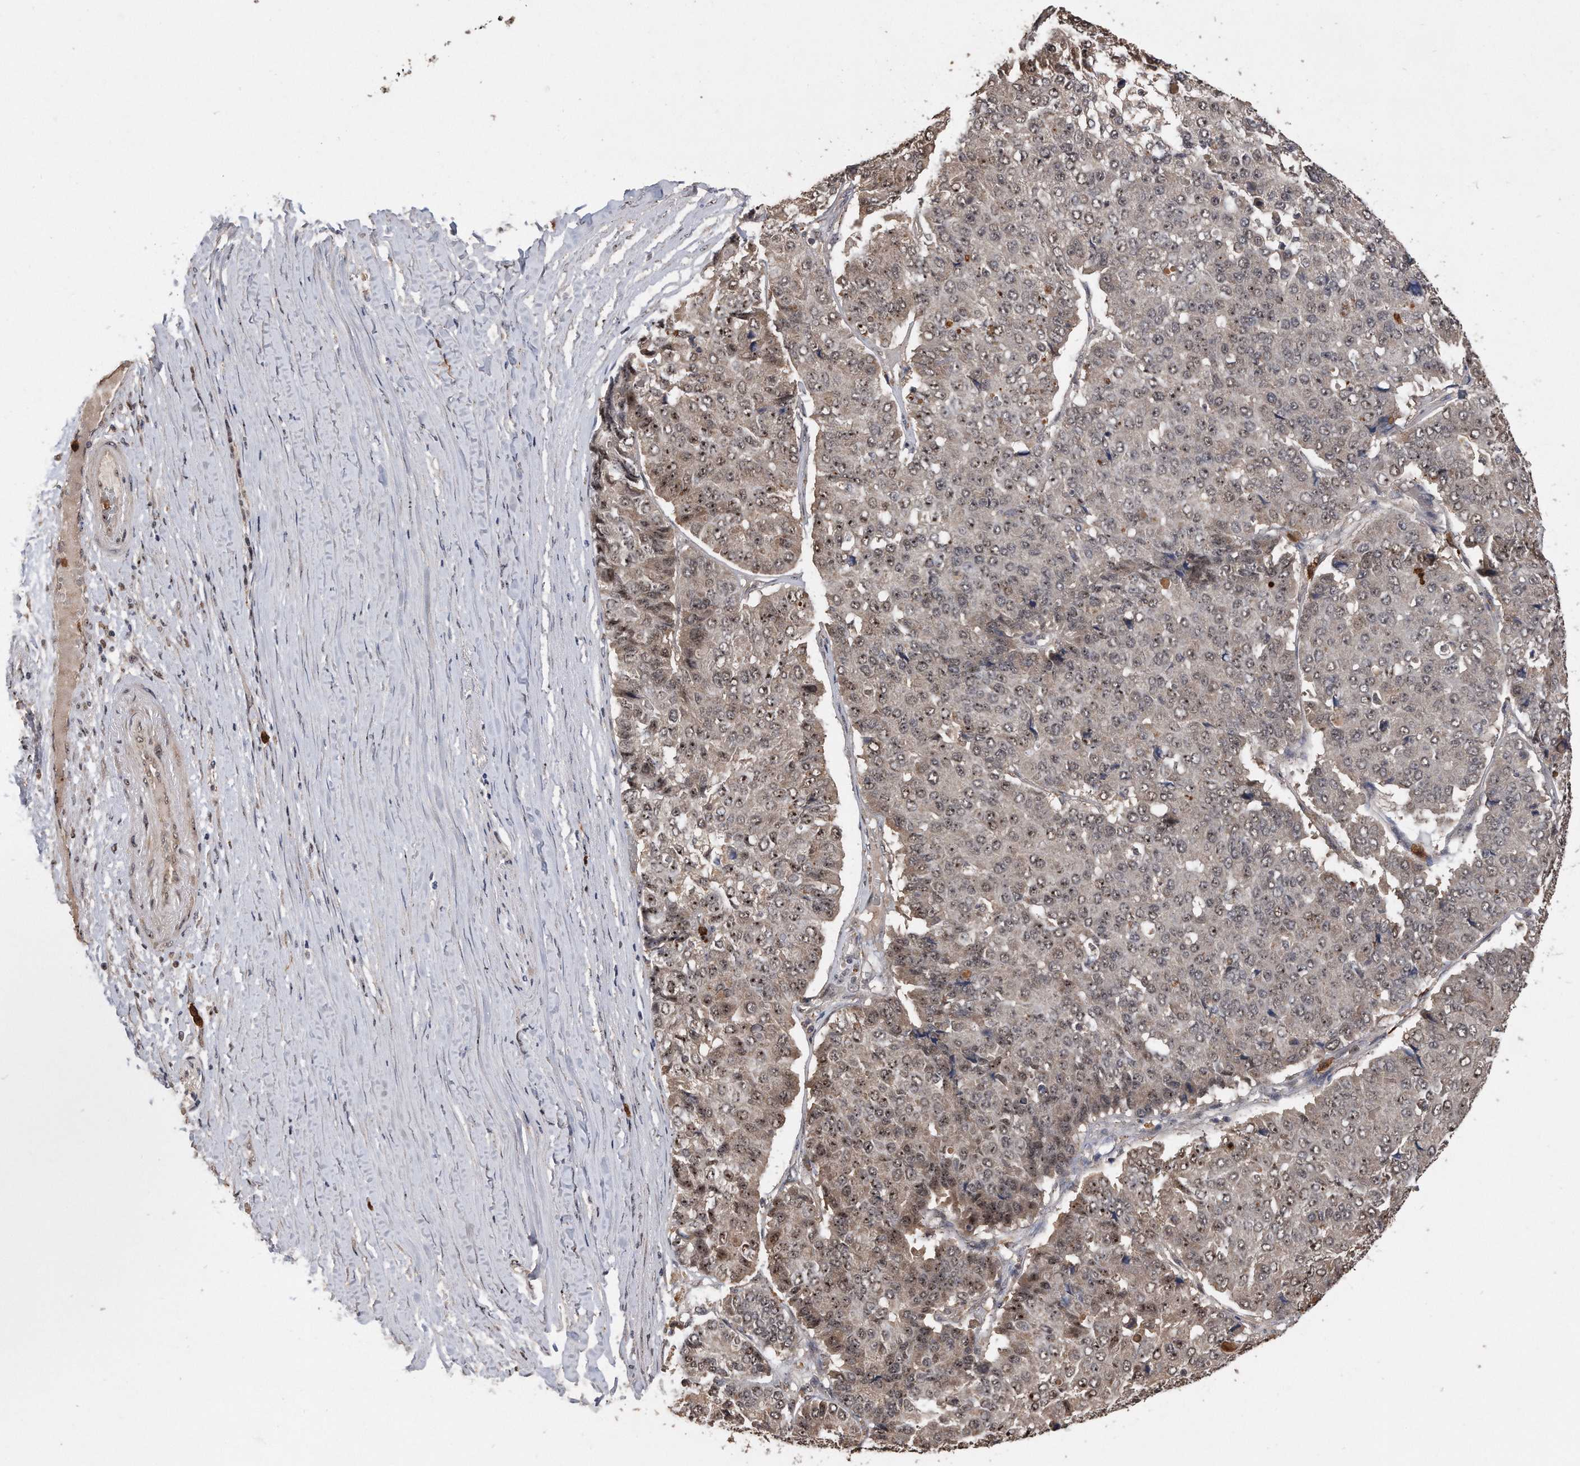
{"staining": {"intensity": "weak", "quantity": ">75%", "location": "nuclear"}, "tissue": "pancreatic cancer", "cell_type": "Tumor cells", "image_type": "cancer", "snomed": [{"axis": "morphology", "description": "Adenocarcinoma, NOS"}, {"axis": "topography", "description": "Pancreas"}], "caption": "A high-resolution image shows IHC staining of adenocarcinoma (pancreatic), which displays weak nuclear staining in about >75% of tumor cells. Using DAB (3,3'-diaminobenzidine) (brown) and hematoxylin (blue) stains, captured at high magnification using brightfield microscopy.", "gene": "PELO", "patient": {"sex": "male", "age": 50}}